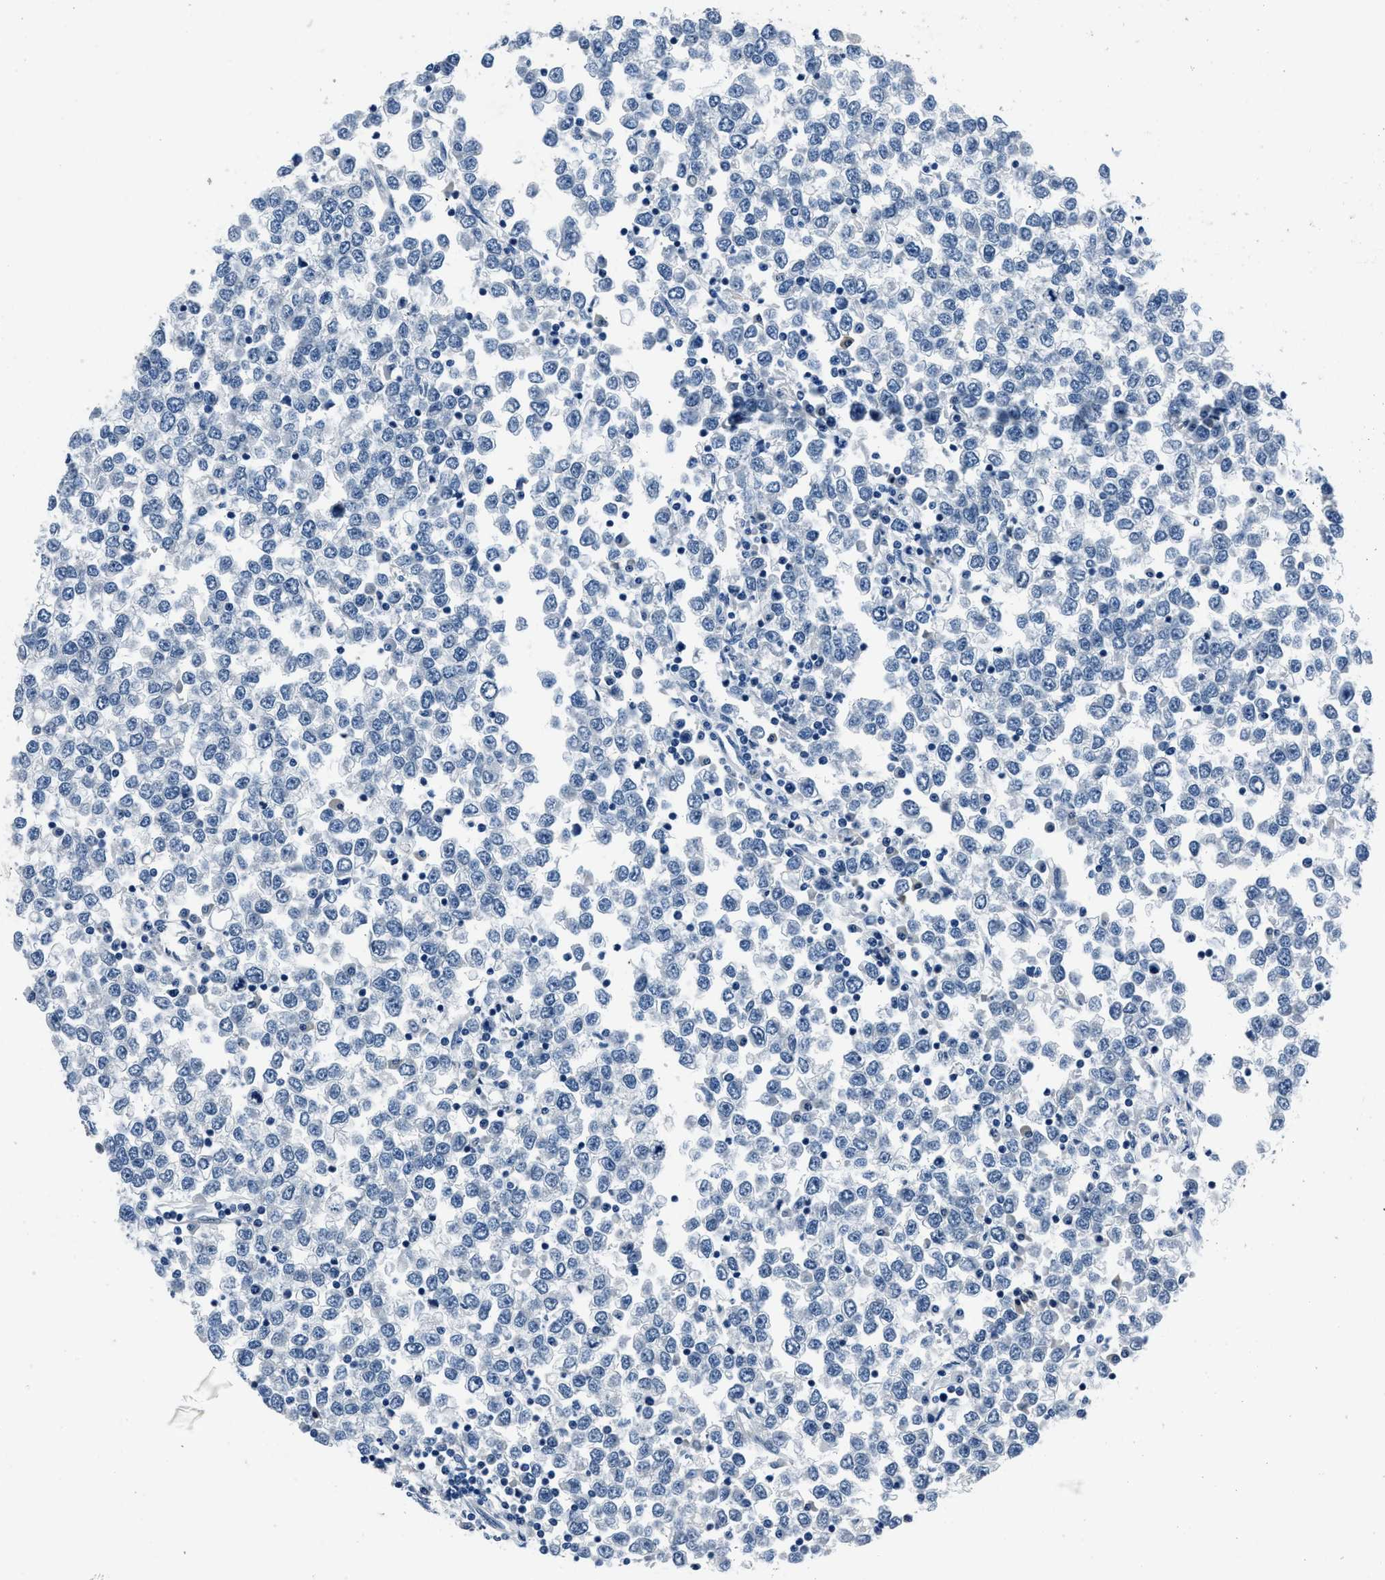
{"staining": {"intensity": "negative", "quantity": "none", "location": "none"}, "tissue": "testis cancer", "cell_type": "Tumor cells", "image_type": "cancer", "snomed": [{"axis": "morphology", "description": "Seminoma, NOS"}, {"axis": "topography", "description": "Testis"}], "caption": "Tumor cells are negative for brown protein staining in seminoma (testis).", "gene": "GJA3", "patient": {"sex": "male", "age": 65}}